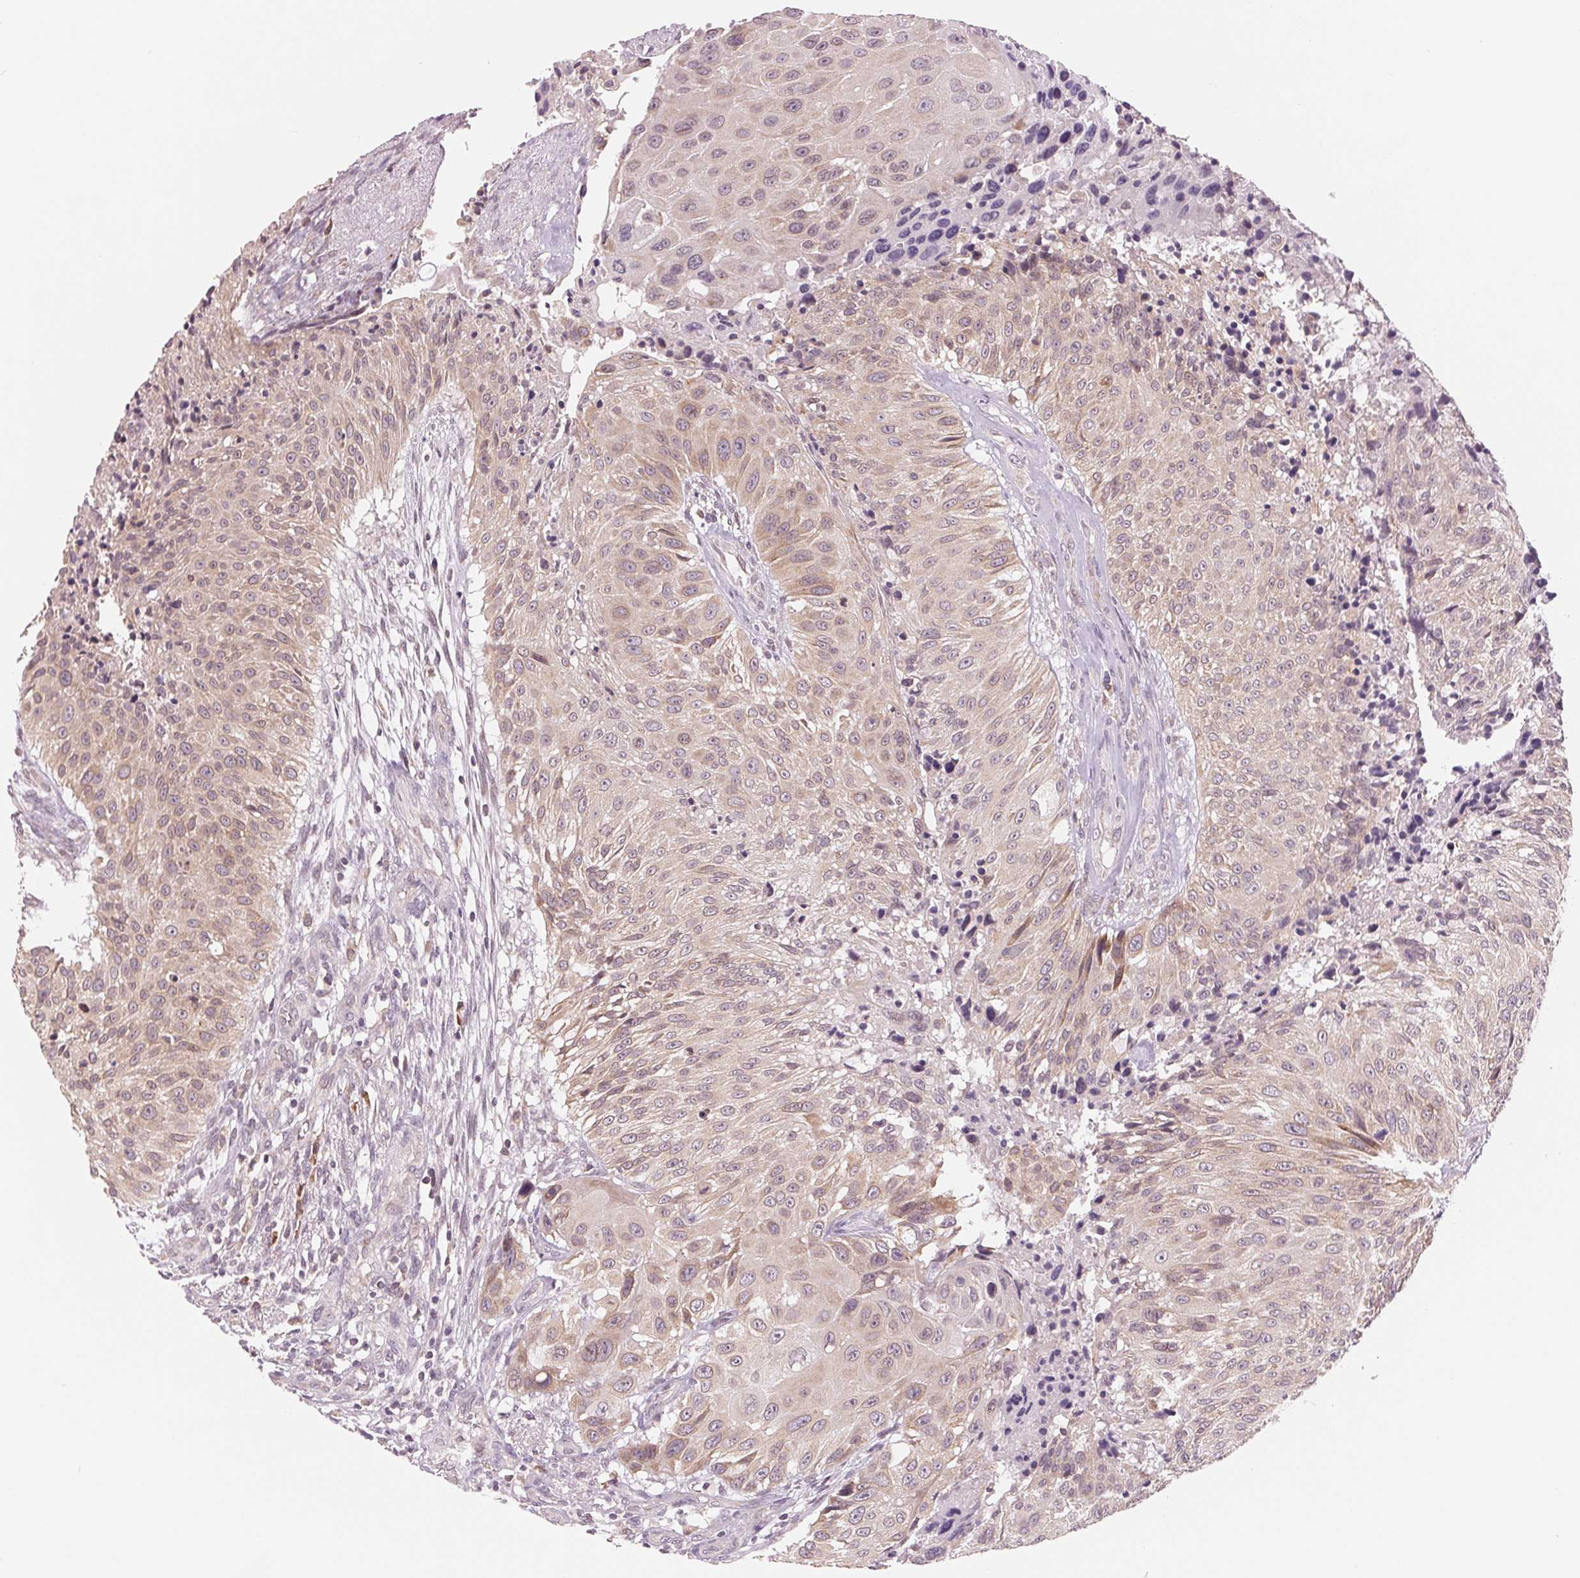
{"staining": {"intensity": "weak", "quantity": "25%-75%", "location": "cytoplasmic/membranous"}, "tissue": "urothelial cancer", "cell_type": "Tumor cells", "image_type": "cancer", "snomed": [{"axis": "morphology", "description": "Urothelial carcinoma, NOS"}, {"axis": "topography", "description": "Urinary bladder"}], "caption": "Immunohistochemical staining of transitional cell carcinoma reveals weak cytoplasmic/membranous protein positivity in about 25%-75% of tumor cells.", "gene": "TECR", "patient": {"sex": "male", "age": 55}}